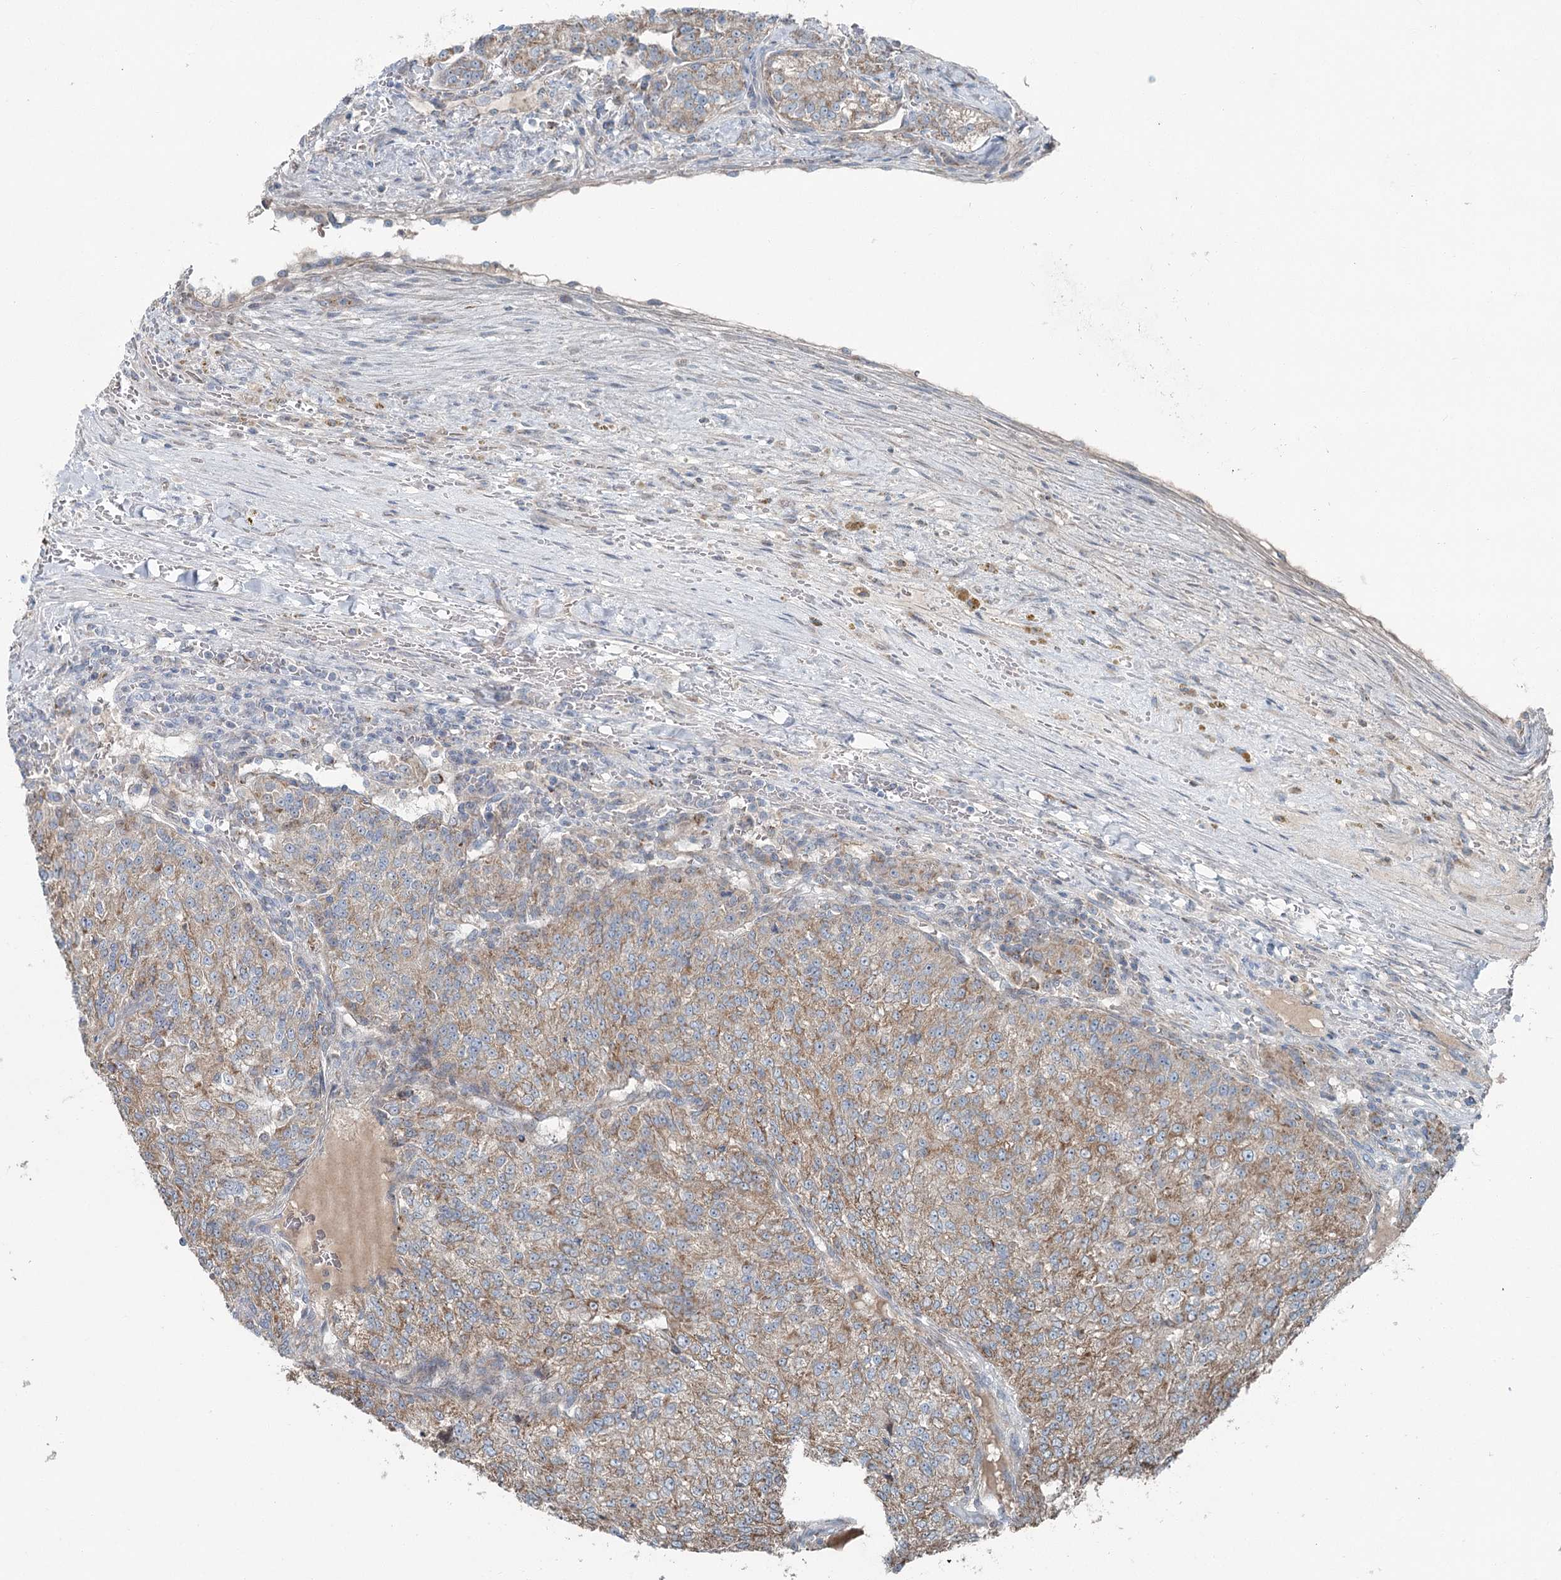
{"staining": {"intensity": "moderate", "quantity": ">75%", "location": "cytoplasmic/membranous"}, "tissue": "renal cancer", "cell_type": "Tumor cells", "image_type": "cancer", "snomed": [{"axis": "morphology", "description": "Adenocarcinoma, NOS"}, {"axis": "topography", "description": "Kidney"}], "caption": "This micrograph exhibits IHC staining of human adenocarcinoma (renal), with medium moderate cytoplasmic/membranous positivity in about >75% of tumor cells.", "gene": "CHCHD5", "patient": {"sex": "female", "age": 63}}